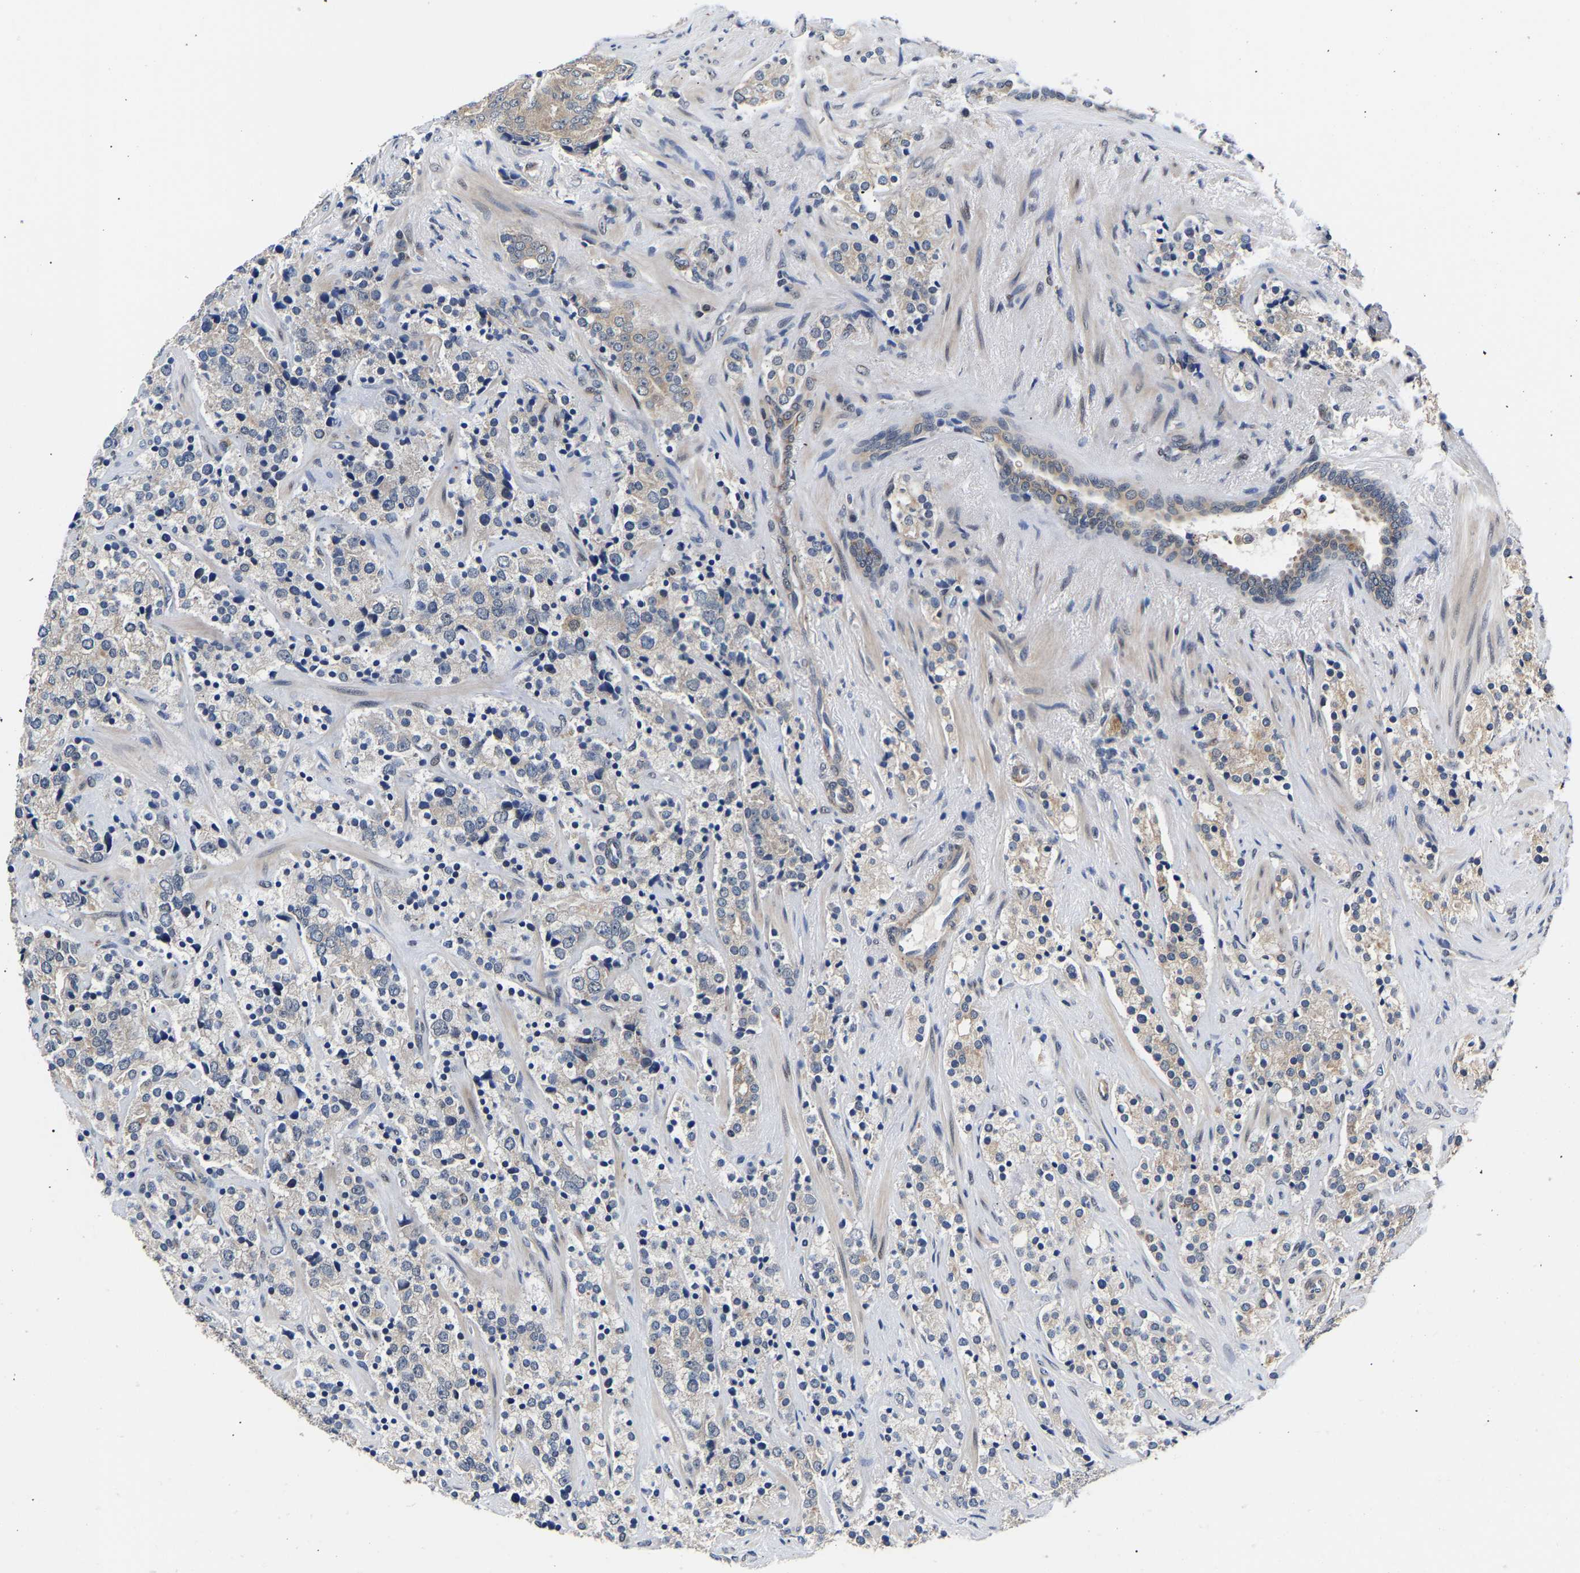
{"staining": {"intensity": "weak", "quantity": "<25%", "location": "cytoplasmic/membranous"}, "tissue": "prostate cancer", "cell_type": "Tumor cells", "image_type": "cancer", "snomed": [{"axis": "morphology", "description": "Adenocarcinoma, High grade"}, {"axis": "topography", "description": "Prostate"}], "caption": "Image shows no protein expression in tumor cells of prostate adenocarcinoma (high-grade) tissue.", "gene": "METTL16", "patient": {"sex": "male", "age": 71}}